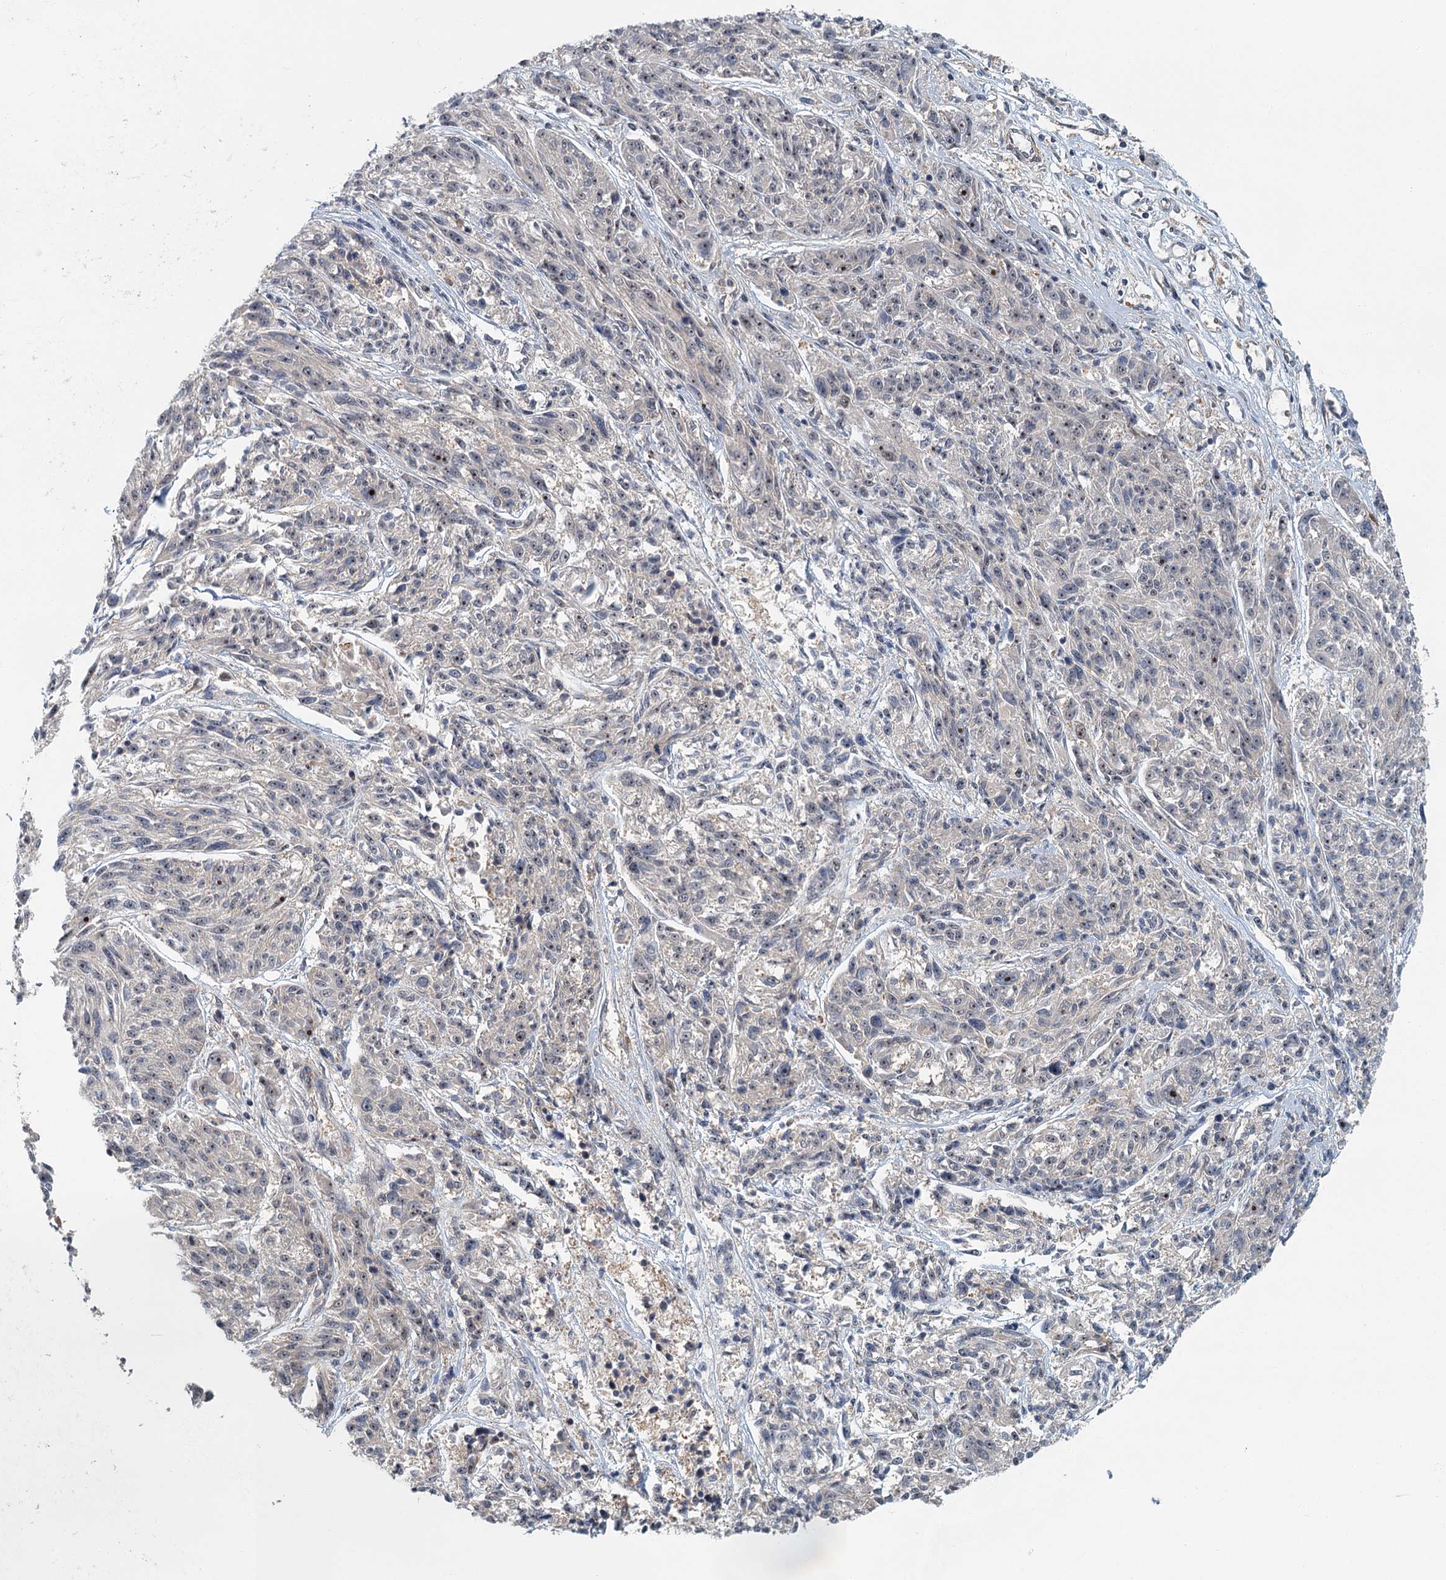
{"staining": {"intensity": "weak", "quantity": "<25%", "location": "nuclear"}, "tissue": "melanoma", "cell_type": "Tumor cells", "image_type": "cancer", "snomed": [{"axis": "morphology", "description": "Malignant melanoma, NOS"}, {"axis": "topography", "description": "Skin"}], "caption": "Tumor cells are negative for protein expression in human melanoma.", "gene": "TAS2R42", "patient": {"sex": "male", "age": 53}}